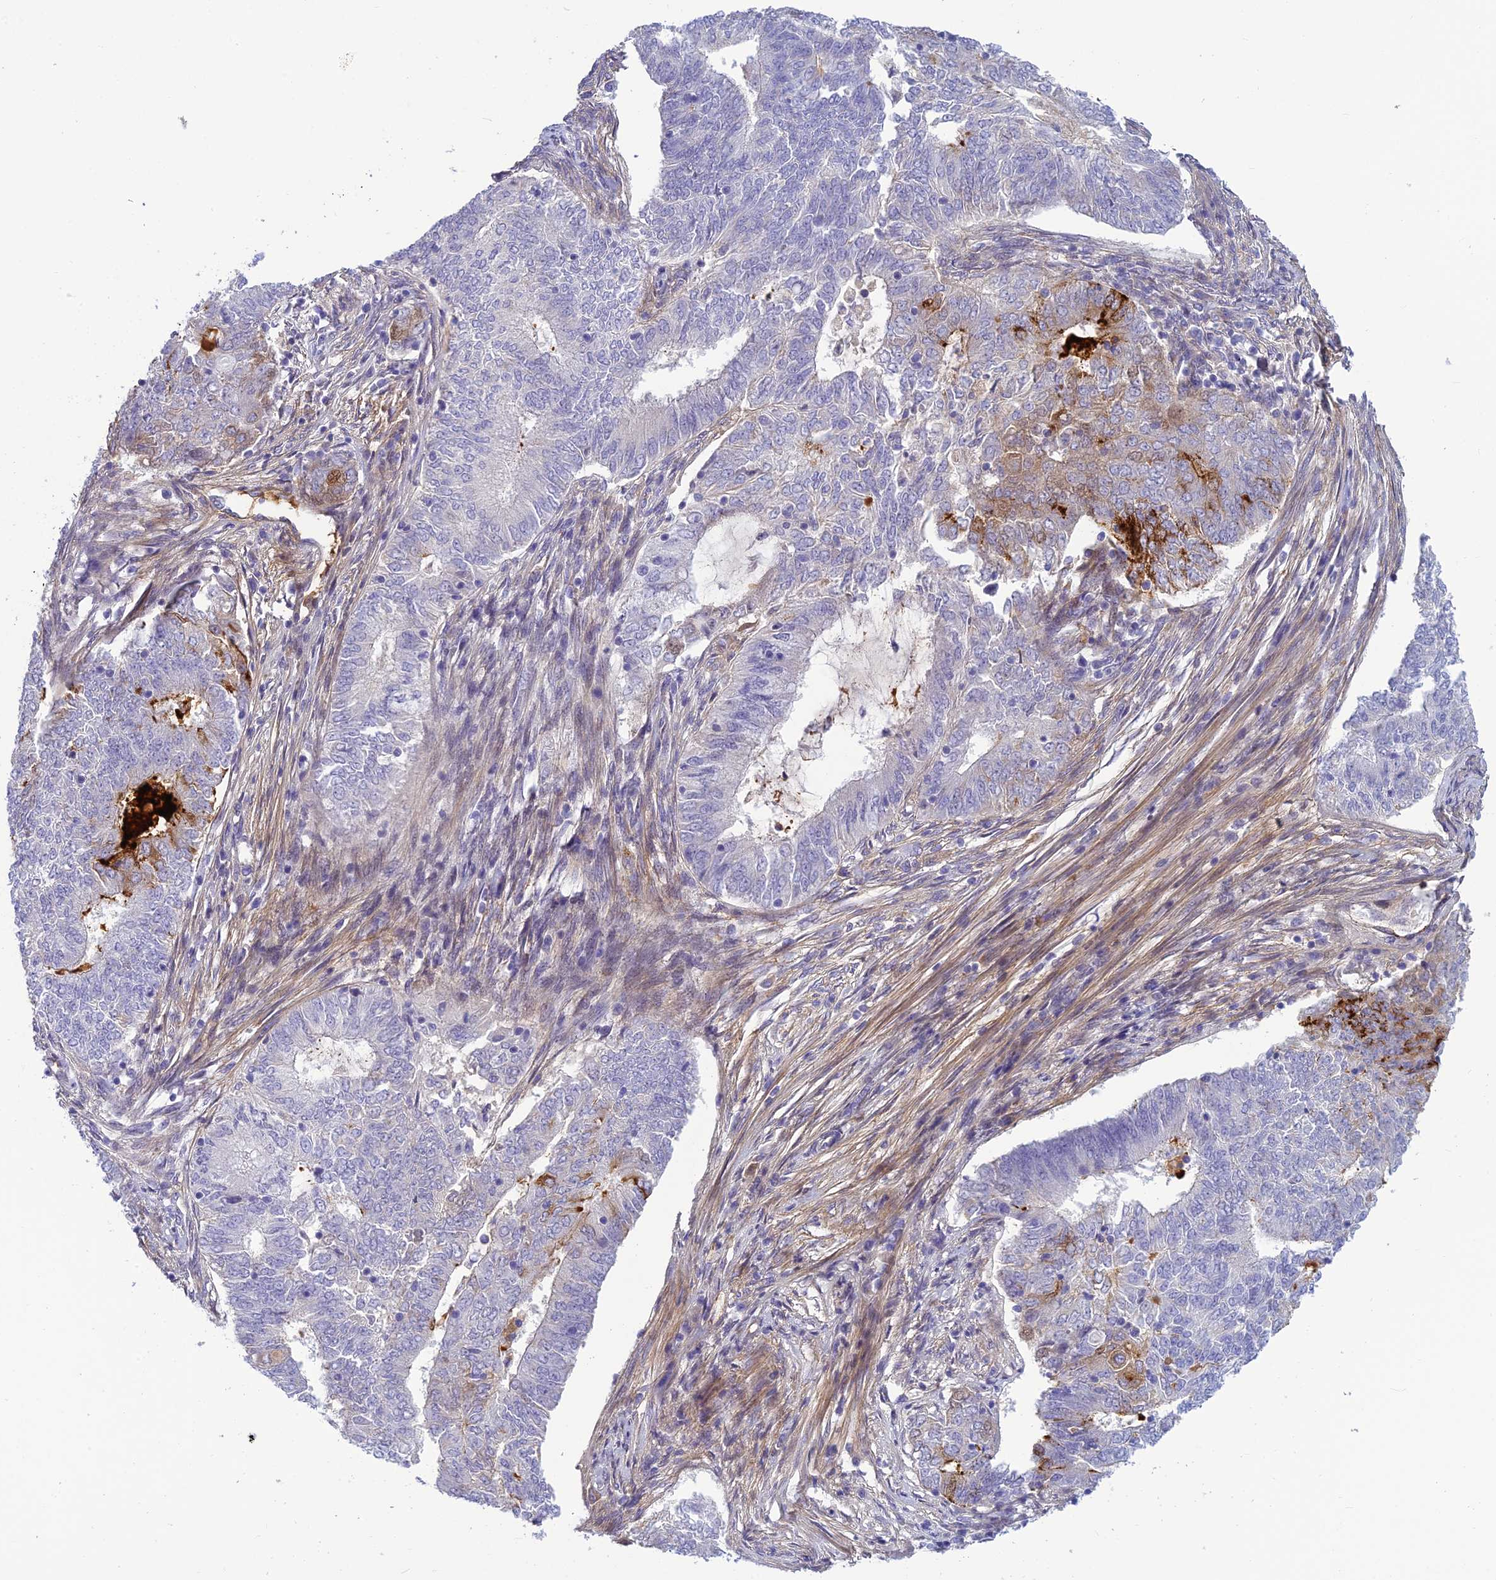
{"staining": {"intensity": "moderate", "quantity": "<25%", "location": "cytoplasmic/membranous"}, "tissue": "endometrial cancer", "cell_type": "Tumor cells", "image_type": "cancer", "snomed": [{"axis": "morphology", "description": "Adenocarcinoma, NOS"}, {"axis": "topography", "description": "Endometrium"}], "caption": "A photomicrograph of endometrial adenocarcinoma stained for a protein demonstrates moderate cytoplasmic/membranous brown staining in tumor cells. Ihc stains the protein of interest in brown and the nuclei are stained blue.", "gene": "CLEC11A", "patient": {"sex": "female", "age": 62}}